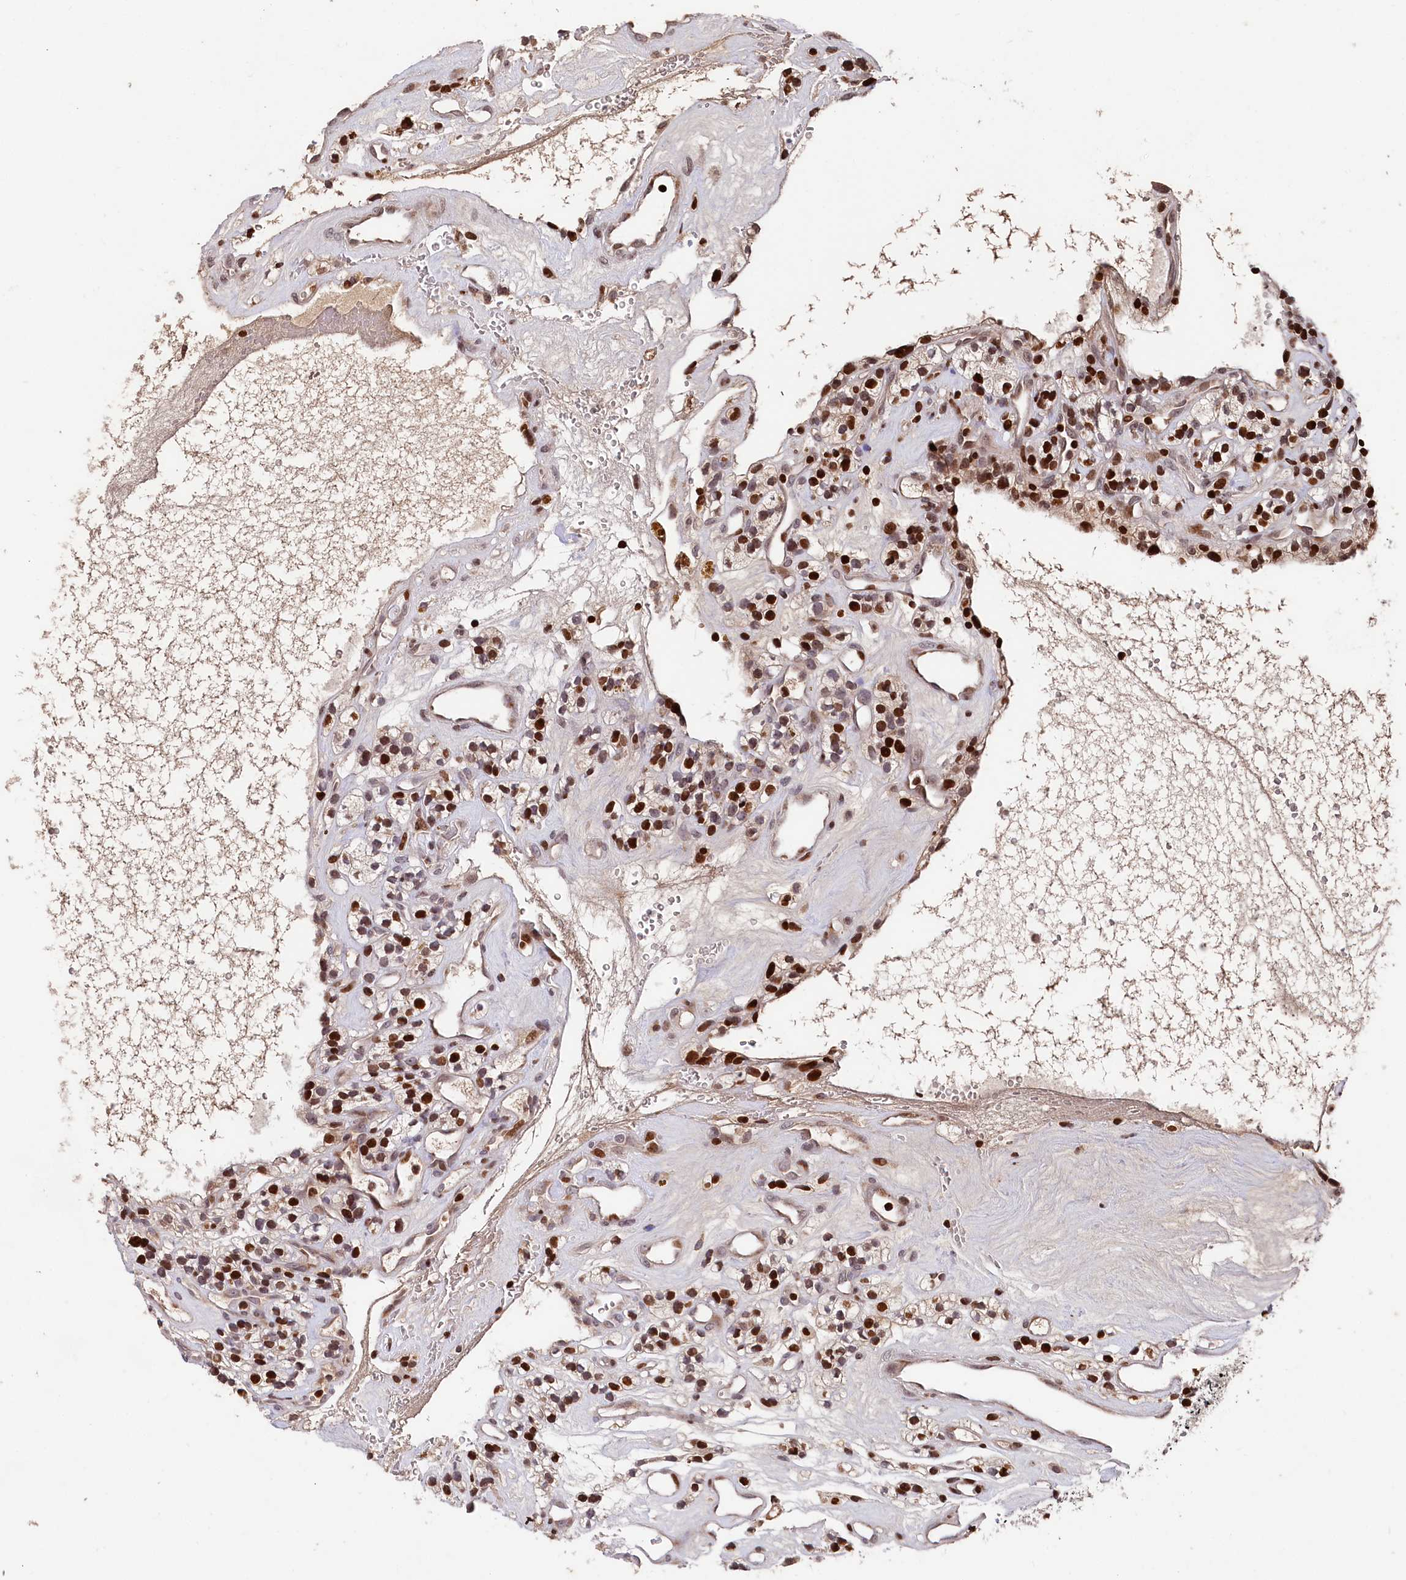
{"staining": {"intensity": "strong", "quantity": "25%-75%", "location": "cytoplasmic/membranous,nuclear"}, "tissue": "renal cancer", "cell_type": "Tumor cells", "image_type": "cancer", "snomed": [{"axis": "morphology", "description": "Adenocarcinoma, NOS"}, {"axis": "topography", "description": "Kidney"}], "caption": "Protein staining of renal adenocarcinoma tissue reveals strong cytoplasmic/membranous and nuclear expression in approximately 25%-75% of tumor cells.", "gene": "MCF2L2", "patient": {"sex": "female", "age": 57}}